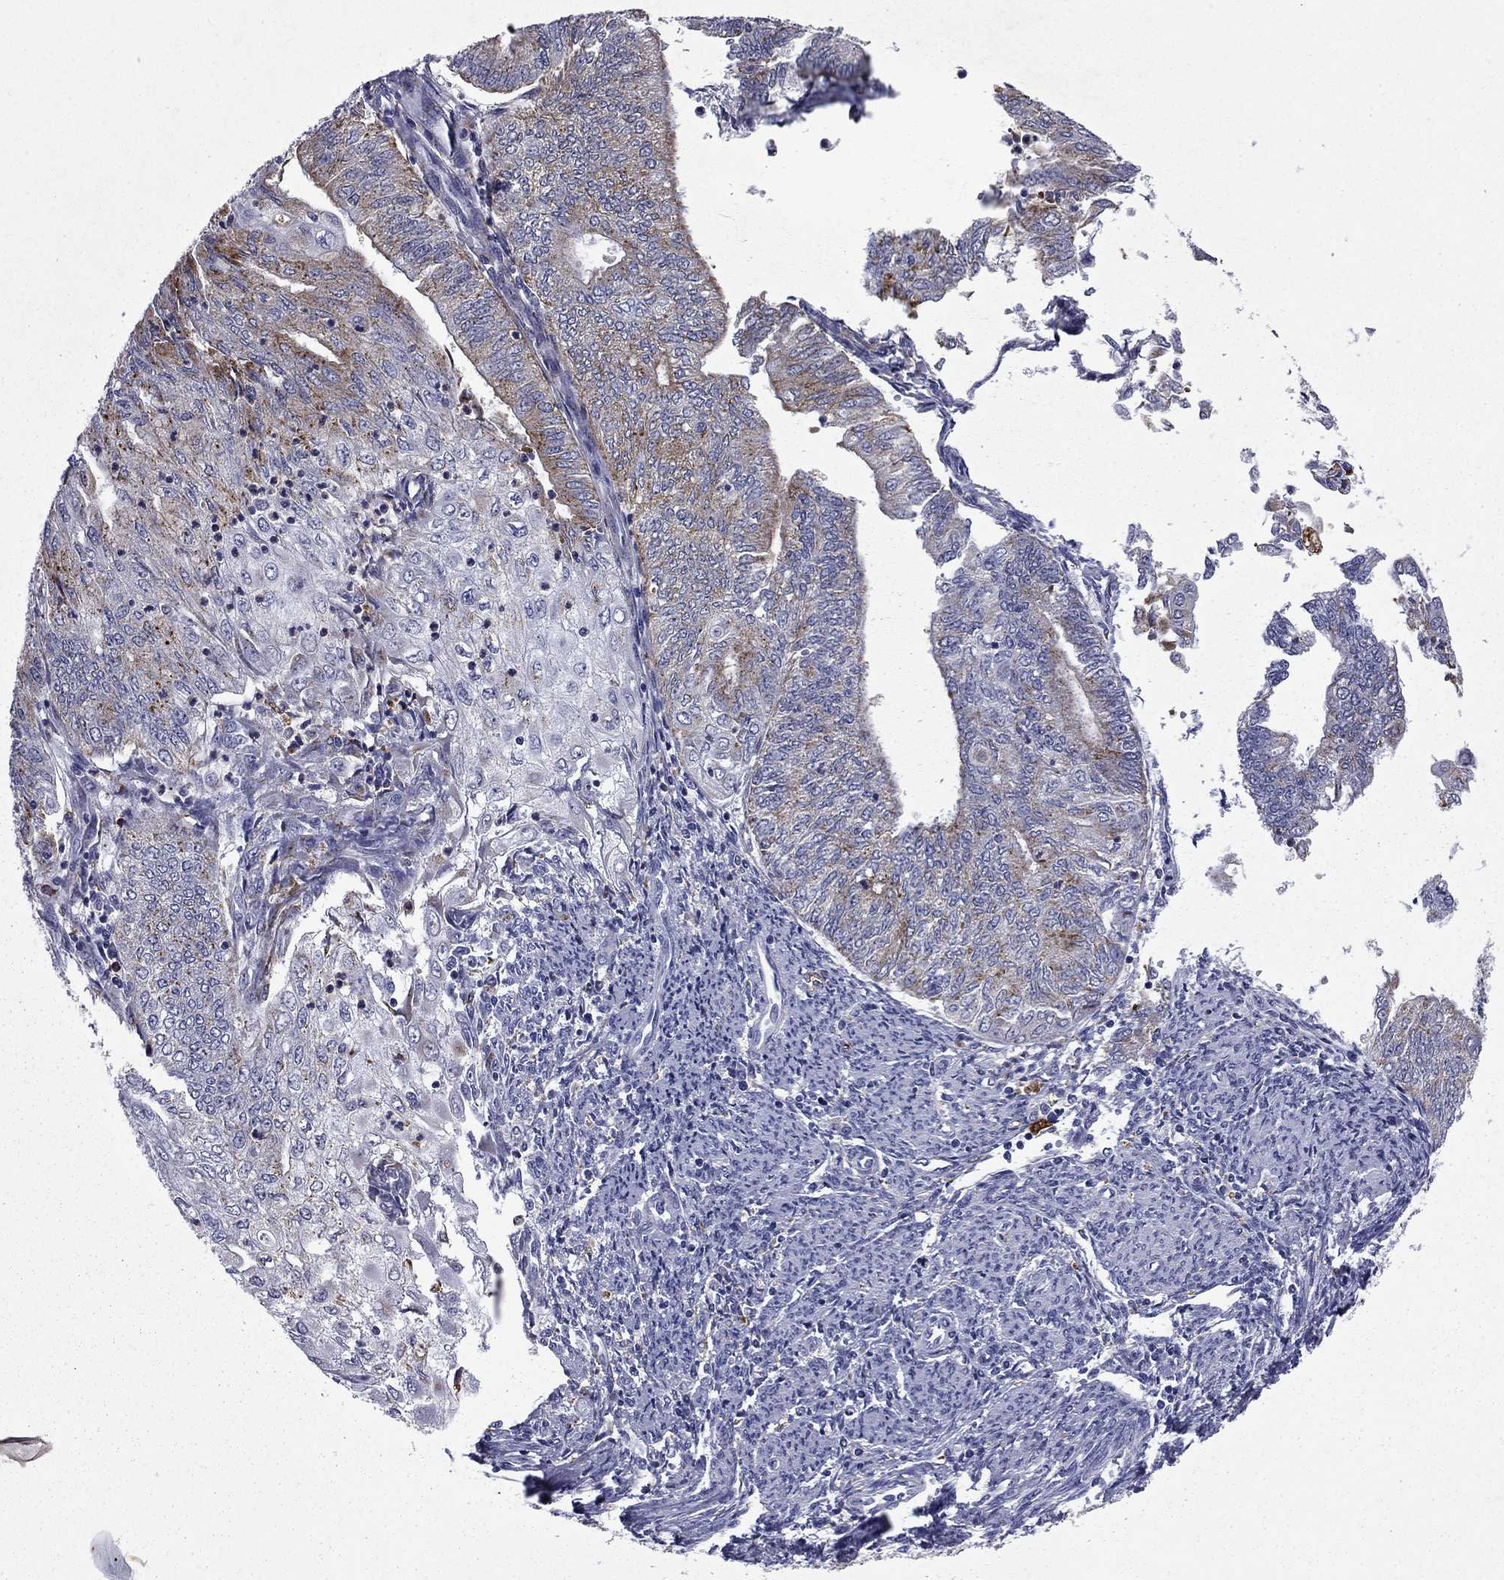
{"staining": {"intensity": "moderate", "quantity": "<25%", "location": "cytoplasmic/membranous"}, "tissue": "endometrial cancer", "cell_type": "Tumor cells", "image_type": "cancer", "snomed": [{"axis": "morphology", "description": "Adenocarcinoma, NOS"}, {"axis": "topography", "description": "Endometrium"}], "caption": "IHC of adenocarcinoma (endometrial) displays low levels of moderate cytoplasmic/membranous positivity in approximately <25% of tumor cells.", "gene": "MADCAM1", "patient": {"sex": "female", "age": 59}}